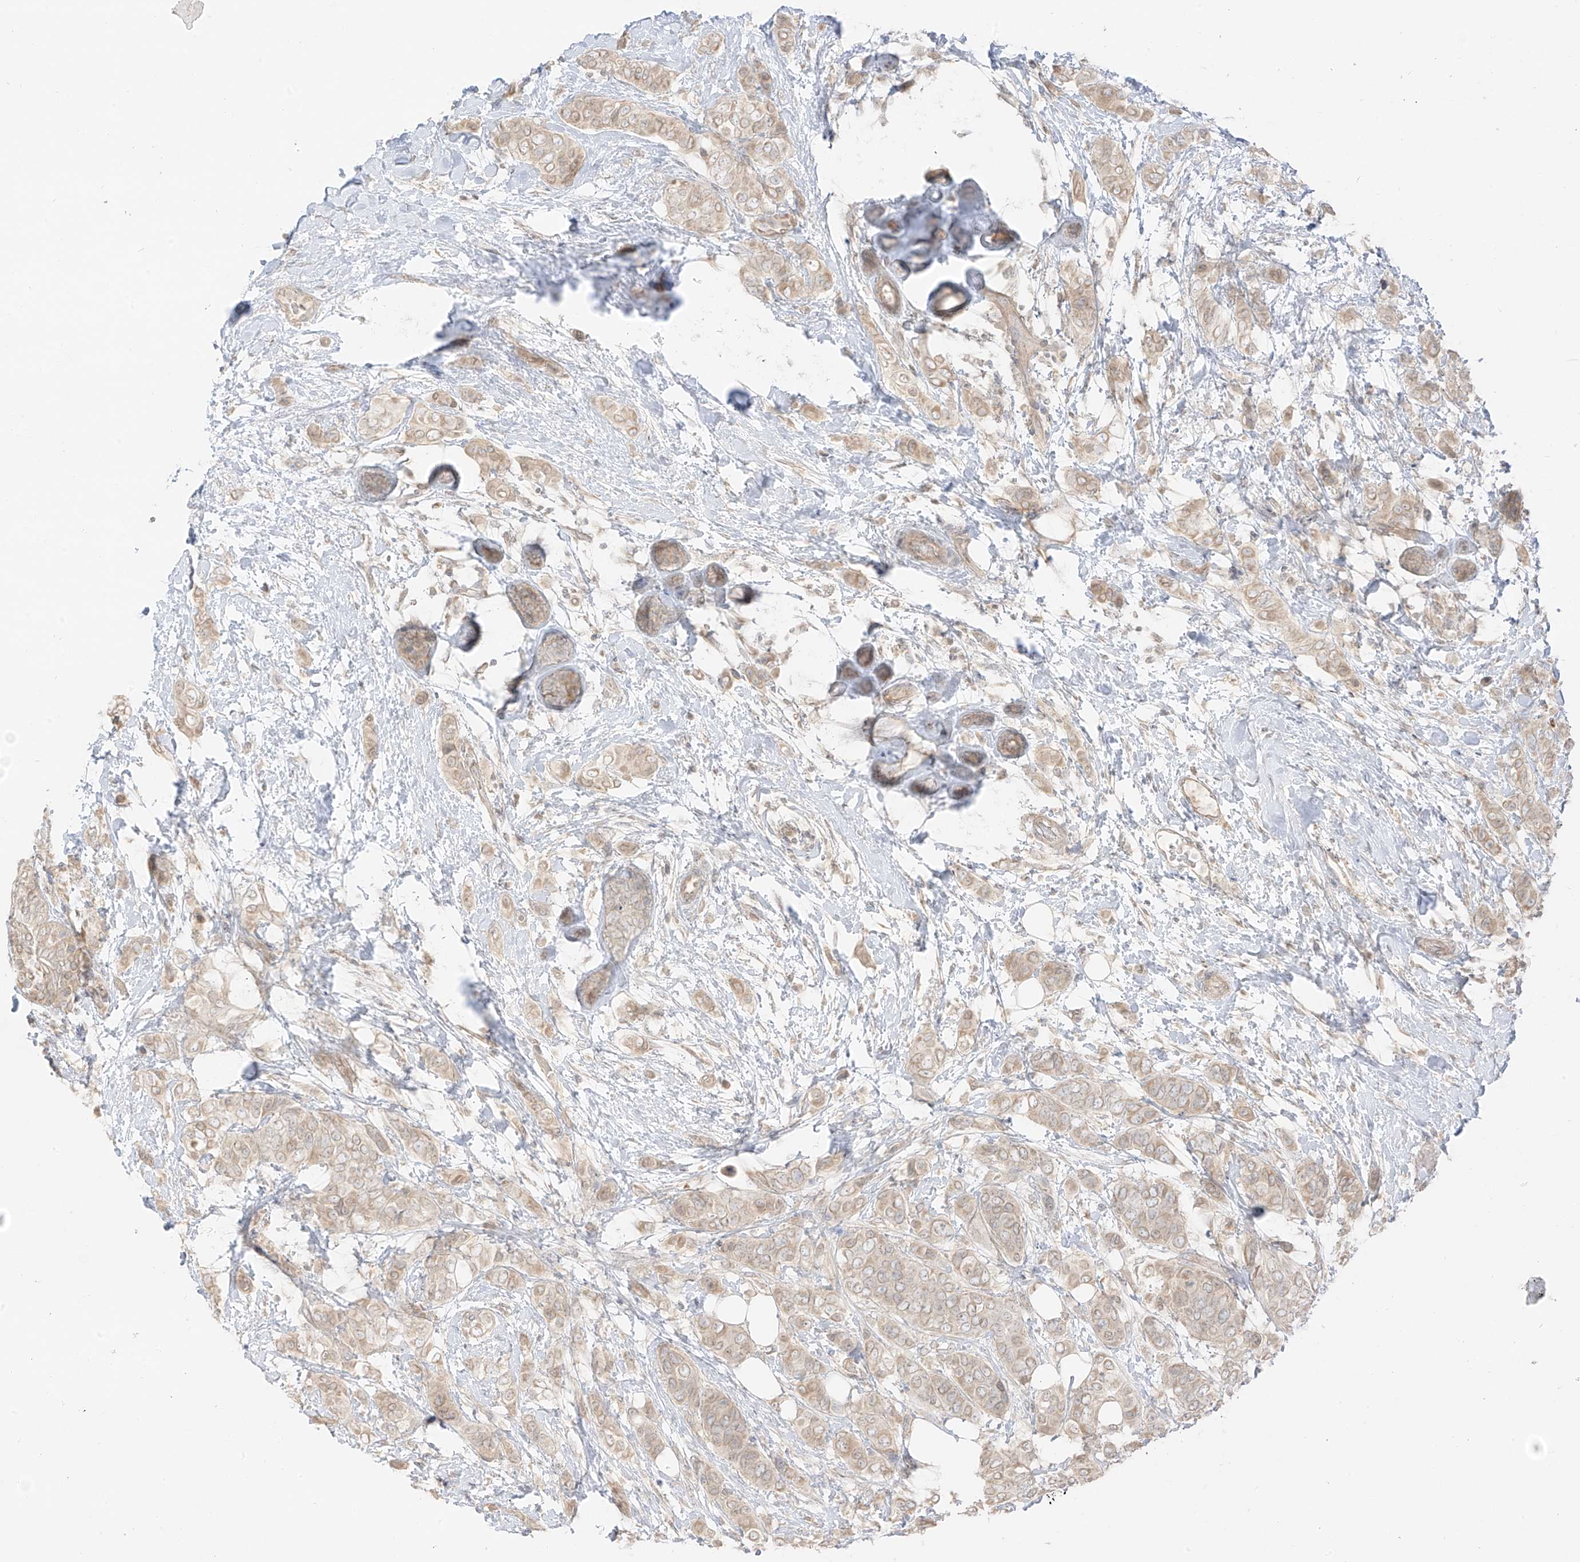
{"staining": {"intensity": "weak", "quantity": "25%-75%", "location": "cytoplasmic/membranous"}, "tissue": "breast cancer", "cell_type": "Tumor cells", "image_type": "cancer", "snomed": [{"axis": "morphology", "description": "Lobular carcinoma"}, {"axis": "topography", "description": "Breast"}], "caption": "Breast cancer (lobular carcinoma) was stained to show a protein in brown. There is low levels of weak cytoplasmic/membranous expression in approximately 25%-75% of tumor cells. The staining was performed using DAB (3,3'-diaminobenzidine), with brown indicating positive protein expression. Nuclei are stained blue with hematoxylin.", "gene": "LIPT1", "patient": {"sex": "female", "age": 51}}